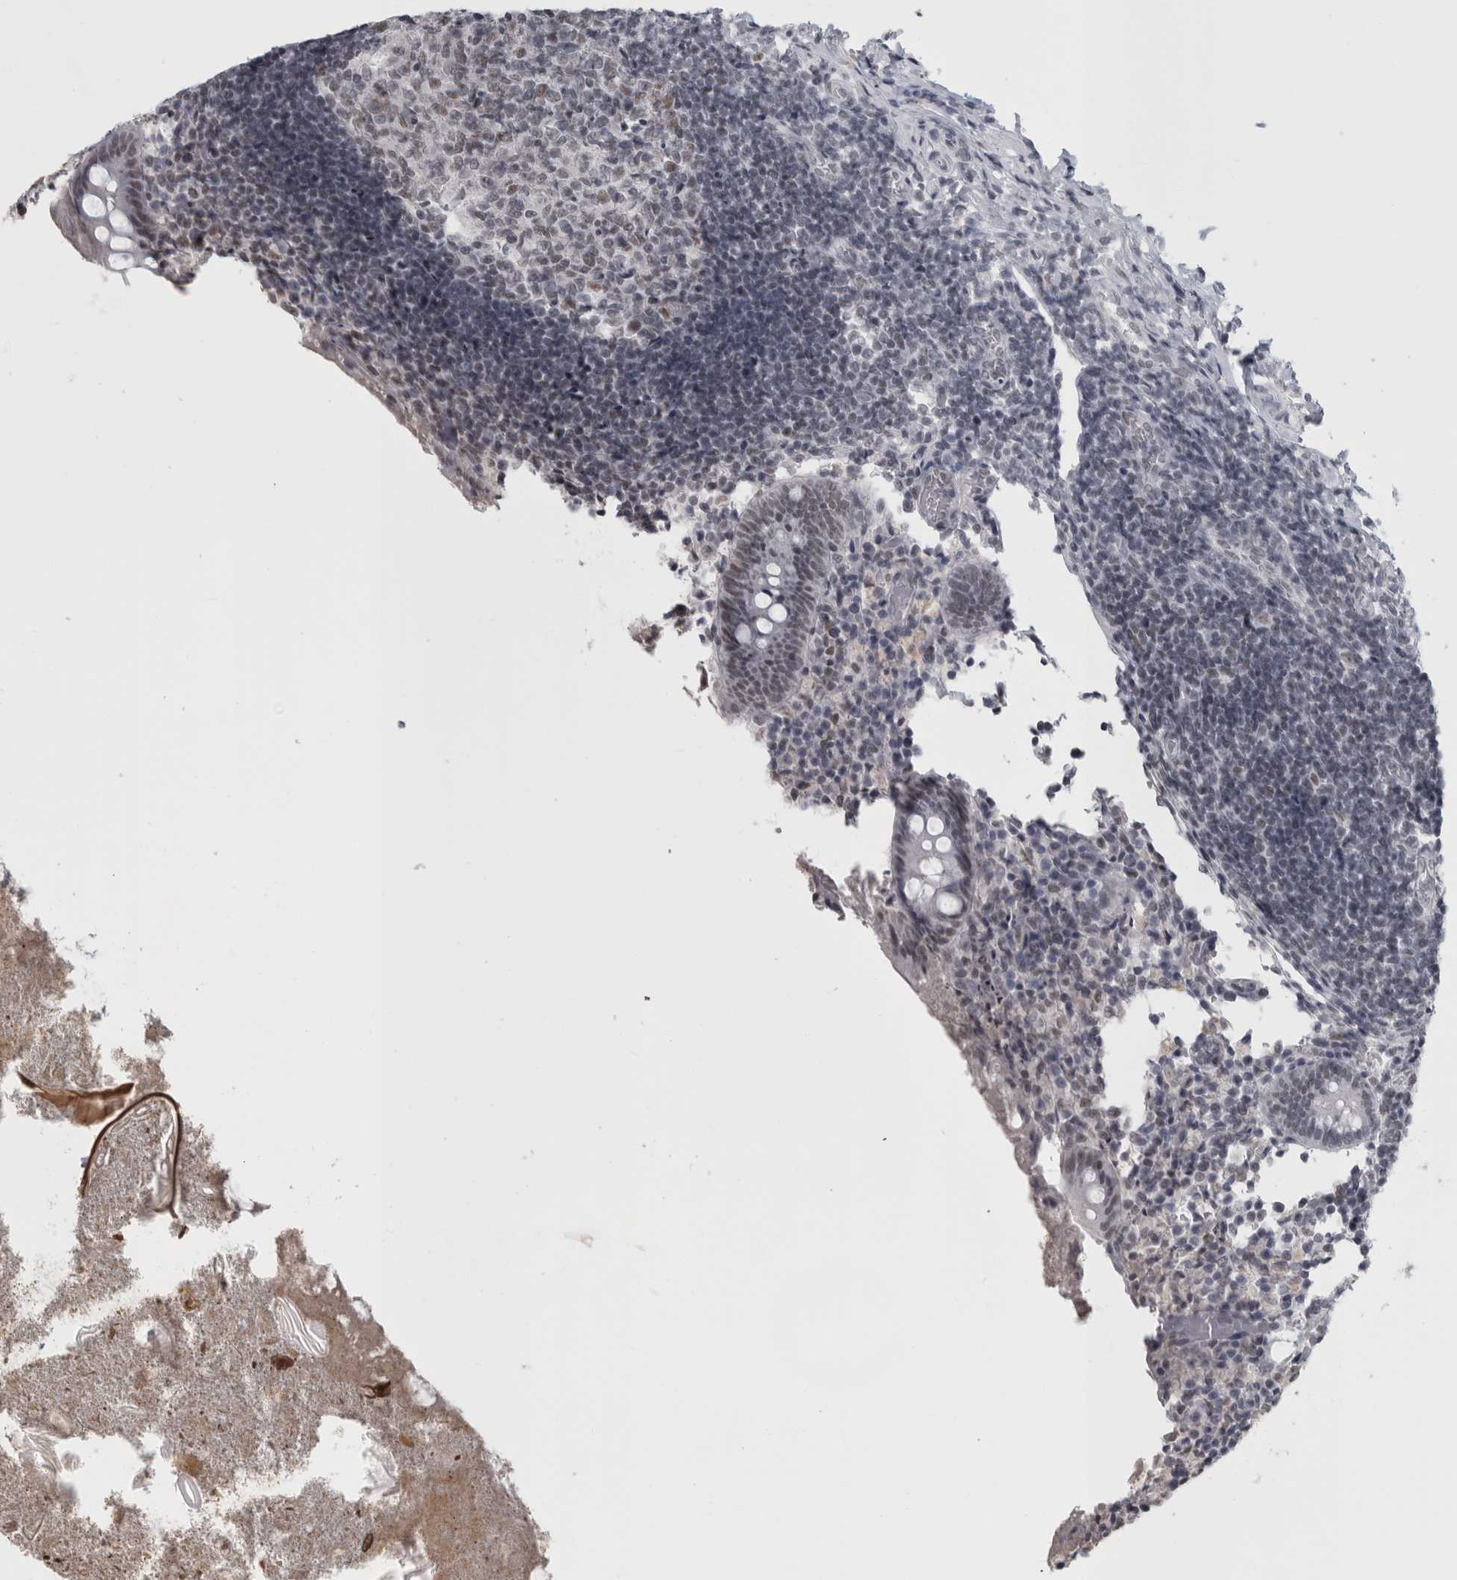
{"staining": {"intensity": "weak", "quantity": "25%-75%", "location": "nuclear"}, "tissue": "appendix", "cell_type": "Glandular cells", "image_type": "normal", "snomed": [{"axis": "morphology", "description": "Normal tissue, NOS"}, {"axis": "topography", "description": "Appendix"}], "caption": "Immunohistochemical staining of unremarkable human appendix exhibits low levels of weak nuclear expression in approximately 25%-75% of glandular cells.", "gene": "ARID4B", "patient": {"sex": "female", "age": 17}}